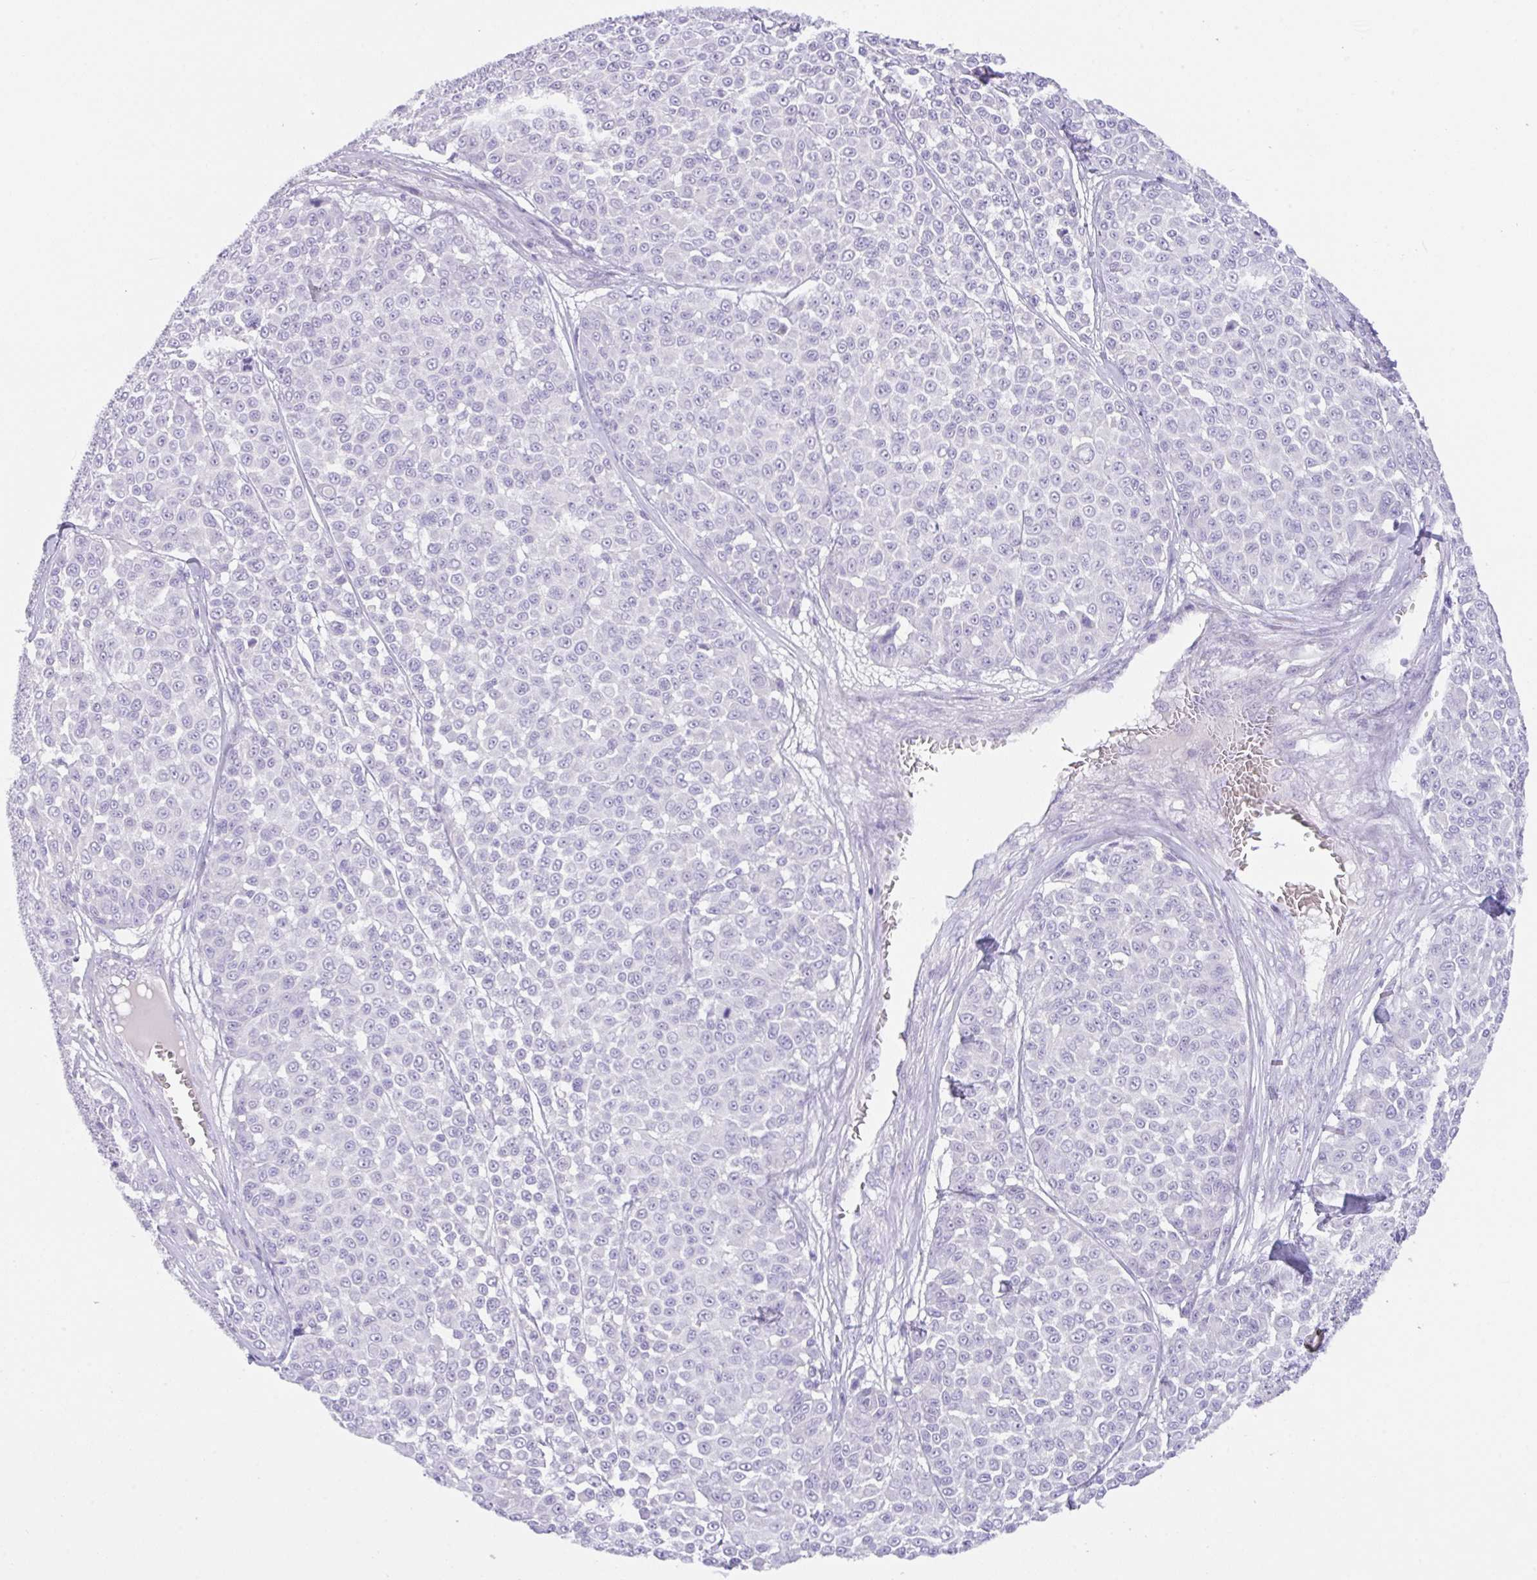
{"staining": {"intensity": "negative", "quantity": "none", "location": "none"}, "tissue": "melanoma", "cell_type": "Tumor cells", "image_type": "cancer", "snomed": [{"axis": "morphology", "description": "Malignant melanoma, NOS"}, {"axis": "topography", "description": "Skin"}], "caption": "Immunohistochemical staining of human melanoma demonstrates no significant positivity in tumor cells.", "gene": "TRAF4", "patient": {"sex": "male", "age": 46}}